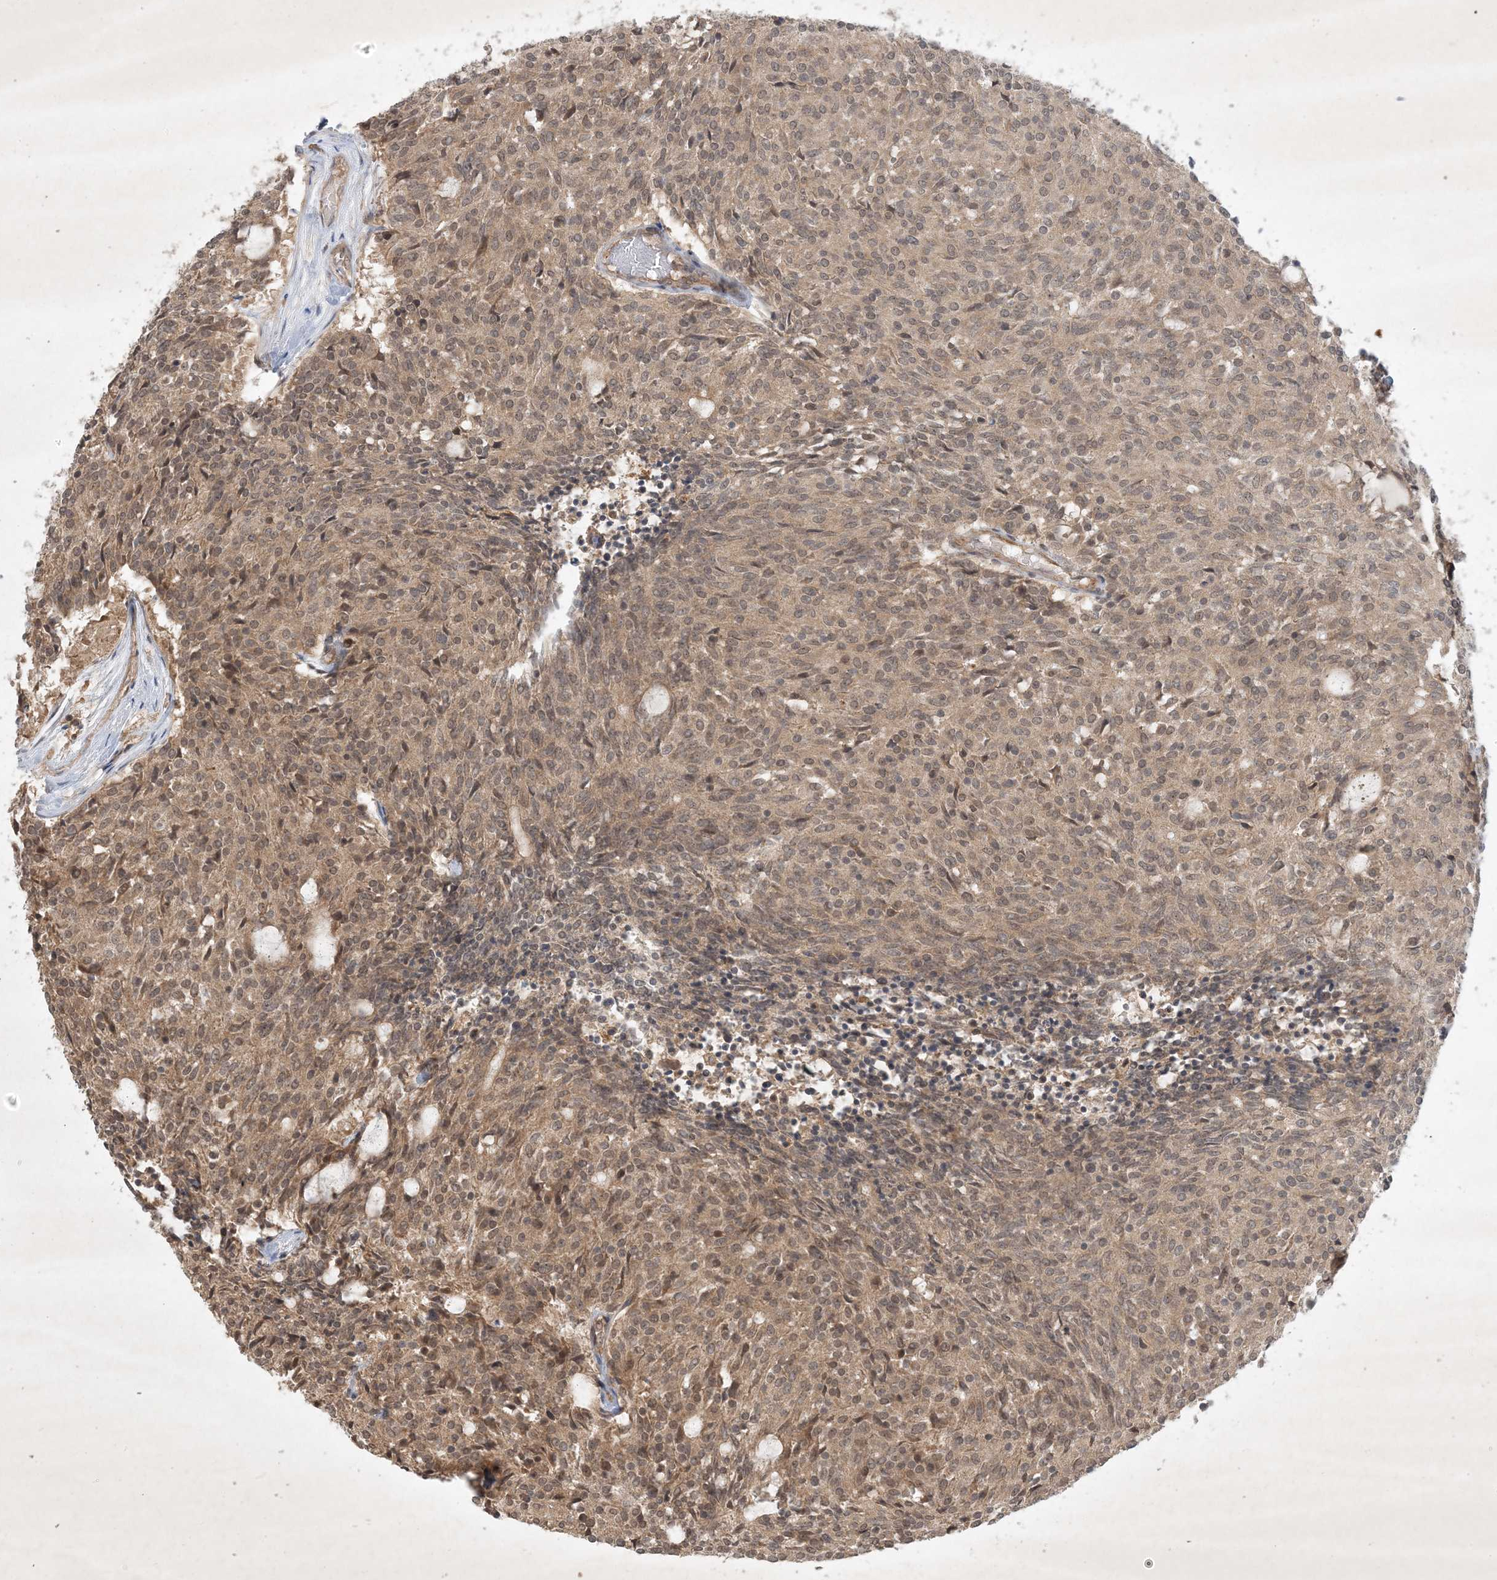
{"staining": {"intensity": "moderate", "quantity": "<25%", "location": "cytoplasmic/membranous"}, "tissue": "carcinoid", "cell_type": "Tumor cells", "image_type": "cancer", "snomed": [{"axis": "morphology", "description": "Carcinoid, malignant, NOS"}, {"axis": "topography", "description": "Pancreas"}], "caption": "Immunohistochemistry micrograph of human carcinoid stained for a protein (brown), which exhibits low levels of moderate cytoplasmic/membranous expression in about <25% of tumor cells.", "gene": "ZCCHC4", "patient": {"sex": "female", "age": 54}}